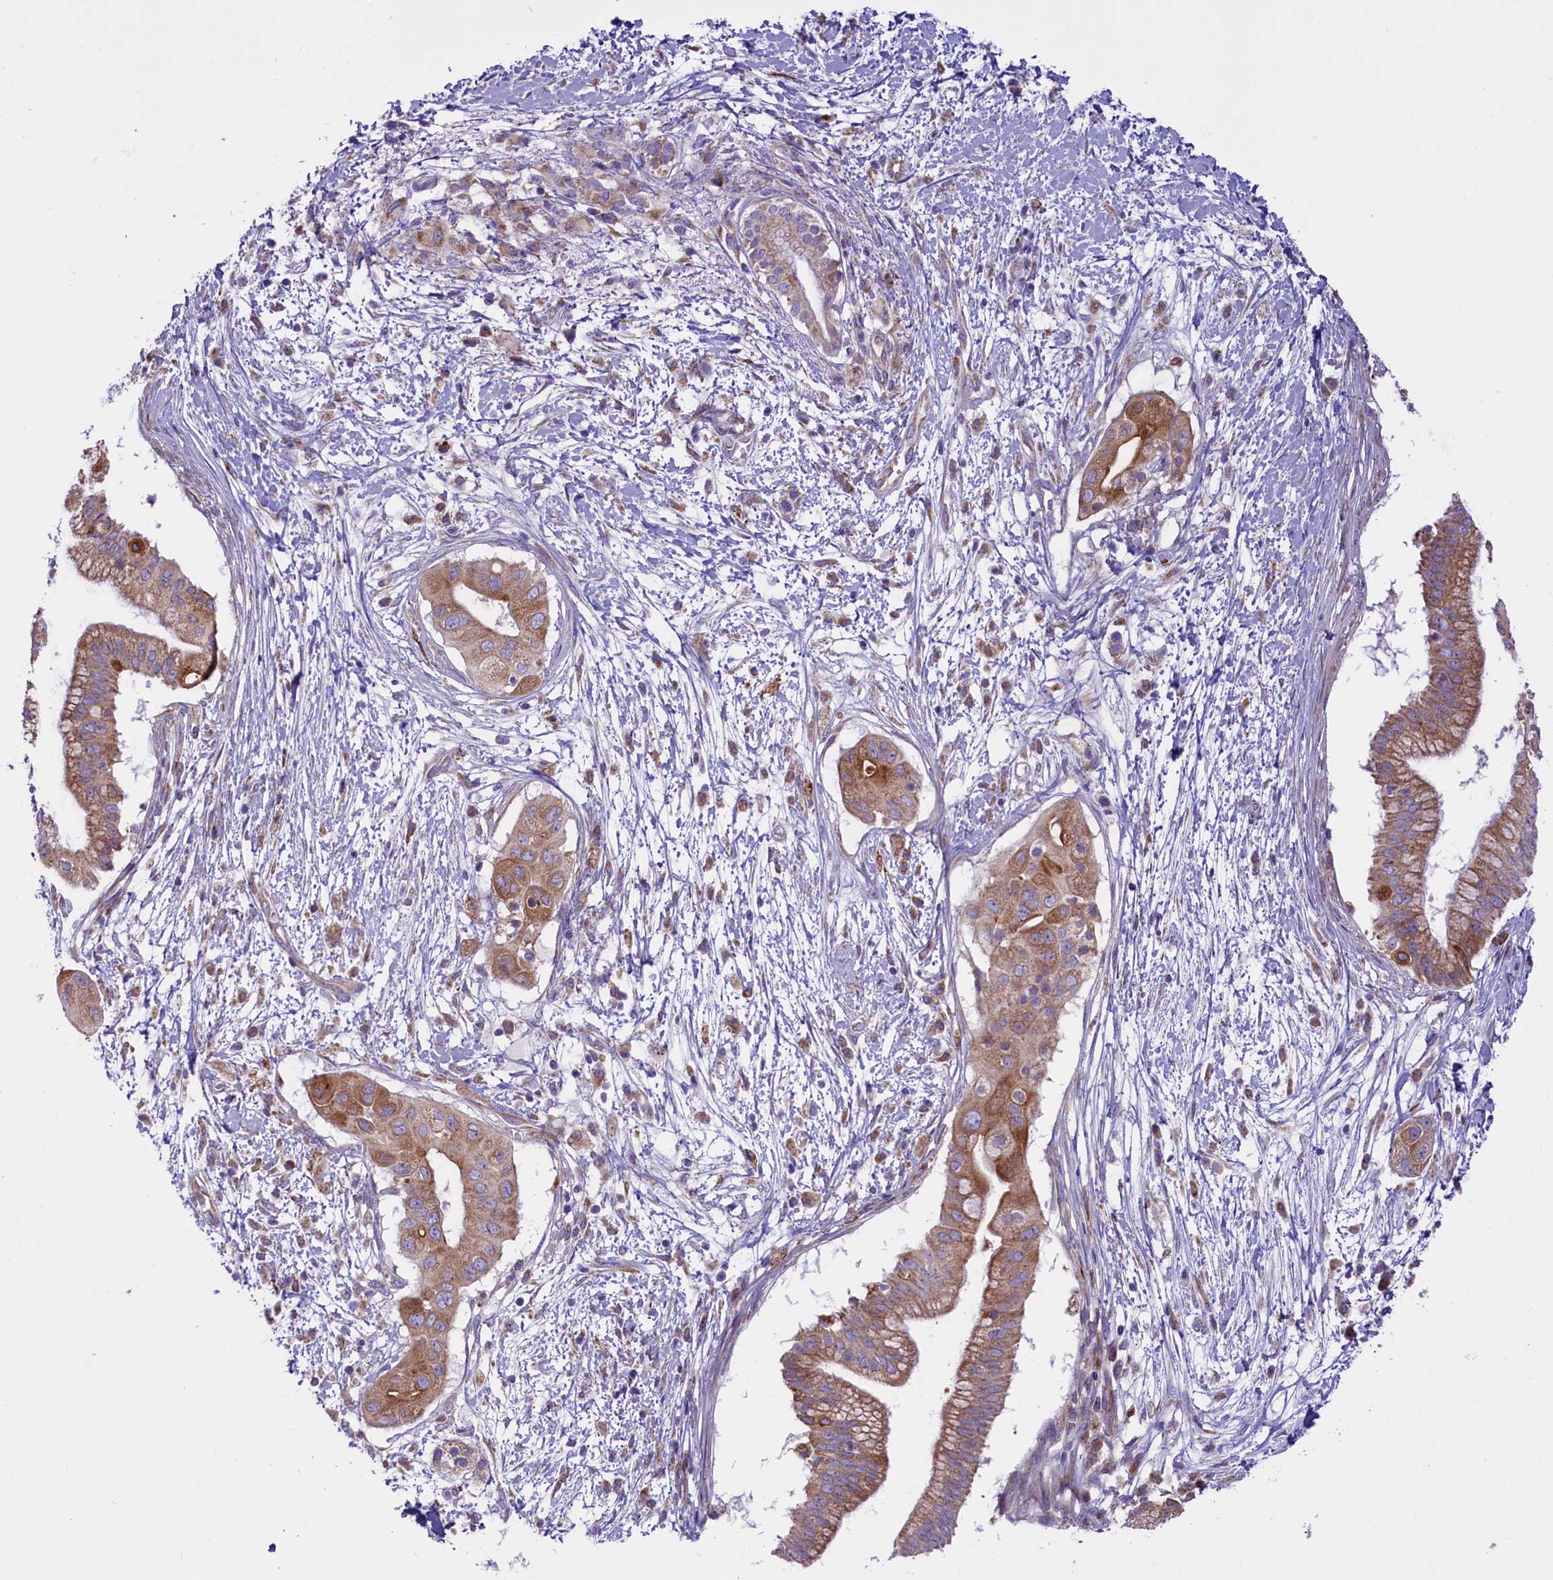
{"staining": {"intensity": "moderate", "quantity": ">75%", "location": "cytoplasmic/membranous"}, "tissue": "pancreatic cancer", "cell_type": "Tumor cells", "image_type": "cancer", "snomed": [{"axis": "morphology", "description": "Adenocarcinoma, NOS"}, {"axis": "topography", "description": "Pancreas"}], "caption": "Immunohistochemistry (IHC) micrograph of human pancreatic cancer stained for a protein (brown), which exhibits medium levels of moderate cytoplasmic/membranous staining in approximately >75% of tumor cells.", "gene": "PTPRU", "patient": {"sex": "male", "age": 68}}